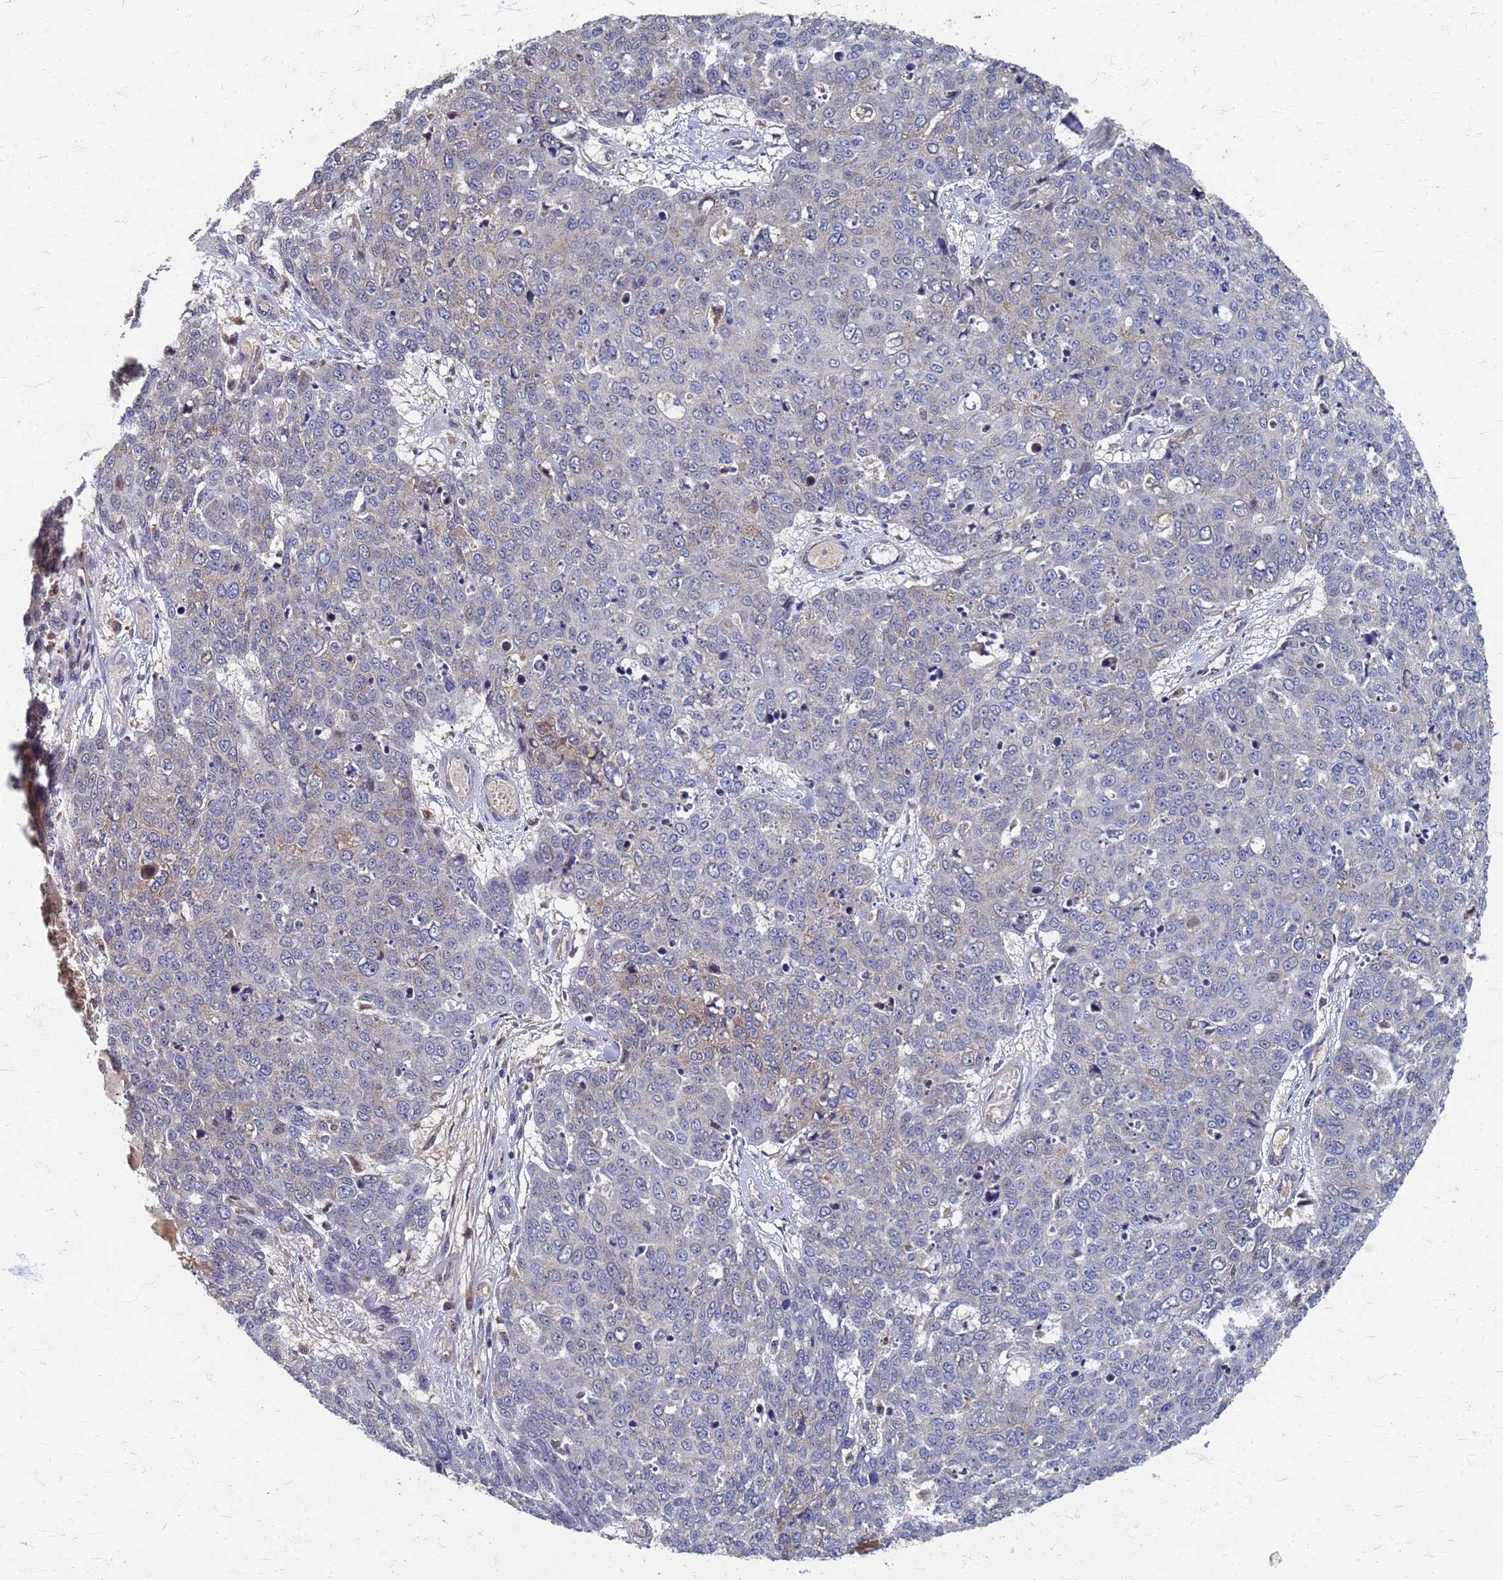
{"staining": {"intensity": "negative", "quantity": "none", "location": "none"}, "tissue": "skin cancer", "cell_type": "Tumor cells", "image_type": "cancer", "snomed": [{"axis": "morphology", "description": "Squamous cell carcinoma, NOS"}, {"axis": "topography", "description": "Skin"}], "caption": "A high-resolution photomicrograph shows immunohistochemistry staining of squamous cell carcinoma (skin), which displays no significant positivity in tumor cells. (DAB (3,3'-diaminobenzidine) immunohistochemistry (IHC) visualized using brightfield microscopy, high magnification).", "gene": "ATPAF1", "patient": {"sex": "male", "age": 71}}